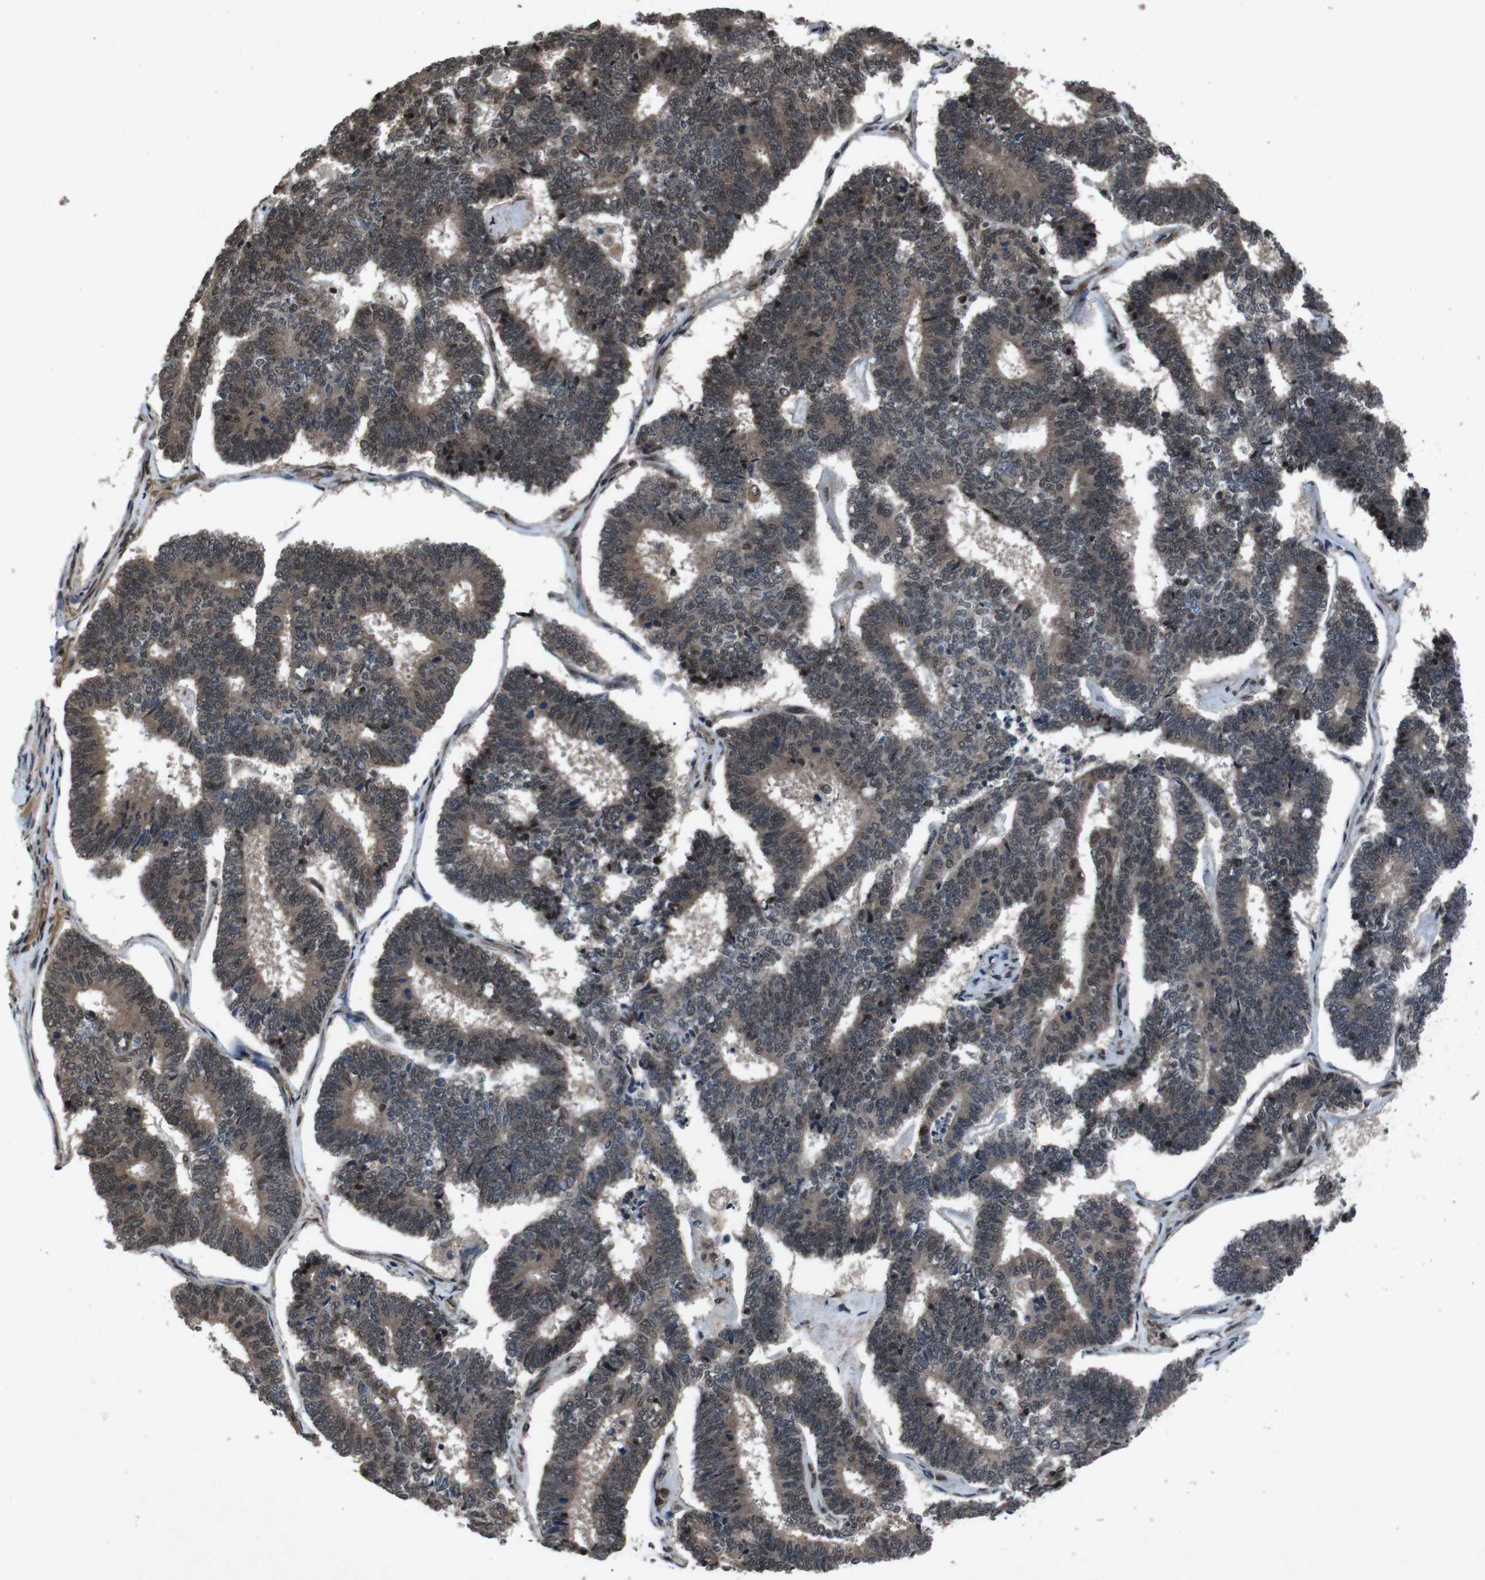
{"staining": {"intensity": "moderate", "quantity": ">75%", "location": "cytoplasmic/membranous,nuclear"}, "tissue": "endometrial cancer", "cell_type": "Tumor cells", "image_type": "cancer", "snomed": [{"axis": "morphology", "description": "Adenocarcinoma, NOS"}, {"axis": "topography", "description": "Endometrium"}], "caption": "About >75% of tumor cells in endometrial adenocarcinoma demonstrate moderate cytoplasmic/membranous and nuclear protein staining as visualized by brown immunohistochemical staining.", "gene": "SOCS1", "patient": {"sex": "female", "age": 70}}